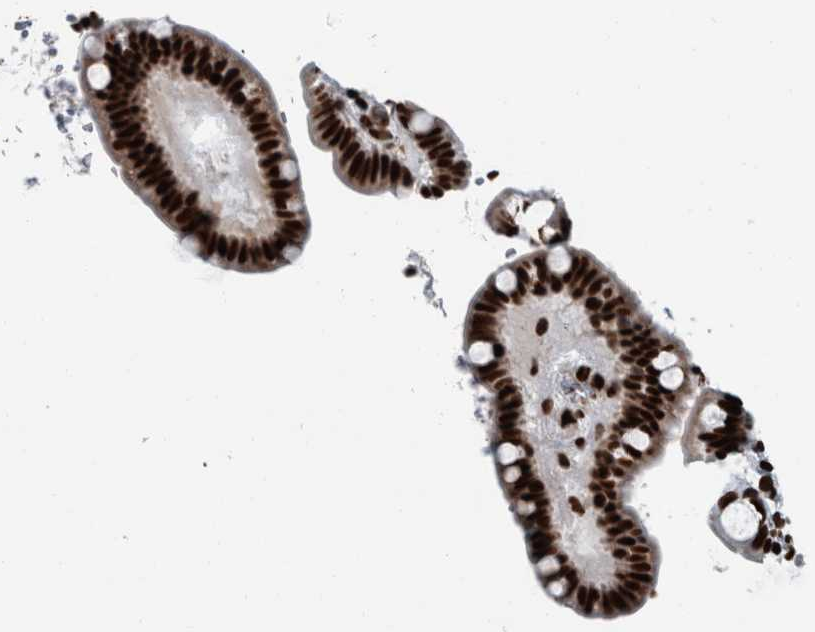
{"staining": {"intensity": "strong", "quantity": ">75%", "location": "nuclear"}, "tissue": "small intestine", "cell_type": "Glandular cells", "image_type": "normal", "snomed": [{"axis": "morphology", "description": "Normal tissue, NOS"}, {"axis": "topography", "description": "Smooth muscle"}, {"axis": "topography", "description": "Small intestine"}], "caption": "Protein analysis of normal small intestine shows strong nuclear staining in about >75% of glandular cells.", "gene": "DNMT3A", "patient": {"sex": "female", "age": 84}}